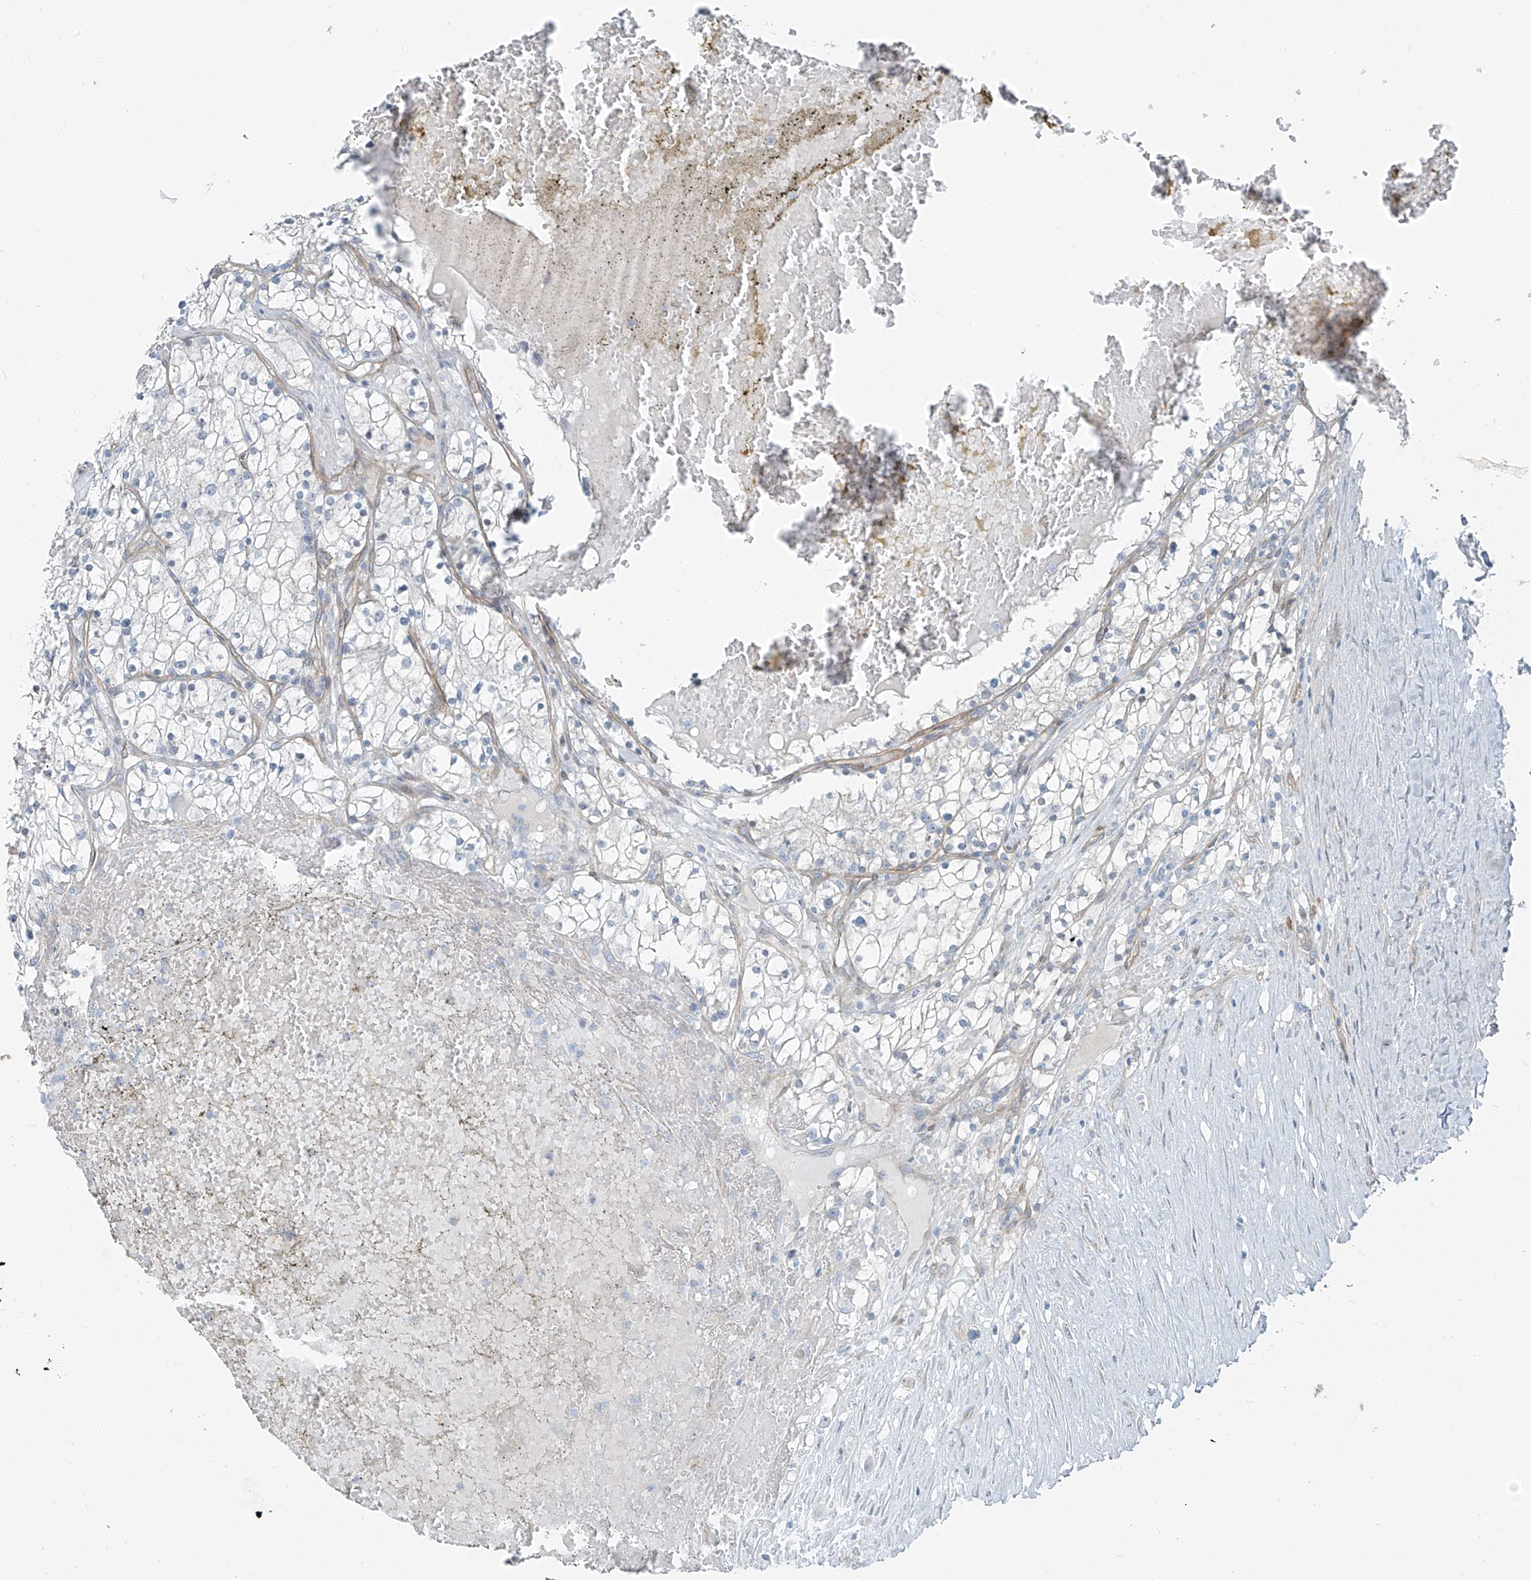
{"staining": {"intensity": "negative", "quantity": "none", "location": "none"}, "tissue": "renal cancer", "cell_type": "Tumor cells", "image_type": "cancer", "snomed": [{"axis": "morphology", "description": "Normal tissue, NOS"}, {"axis": "morphology", "description": "Adenocarcinoma, NOS"}, {"axis": "topography", "description": "Kidney"}], "caption": "Micrograph shows no significant protein positivity in tumor cells of adenocarcinoma (renal). (Brightfield microscopy of DAB (3,3'-diaminobenzidine) immunohistochemistry (IHC) at high magnification).", "gene": "TNS2", "patient": {"sex": "male", "age": 68}}